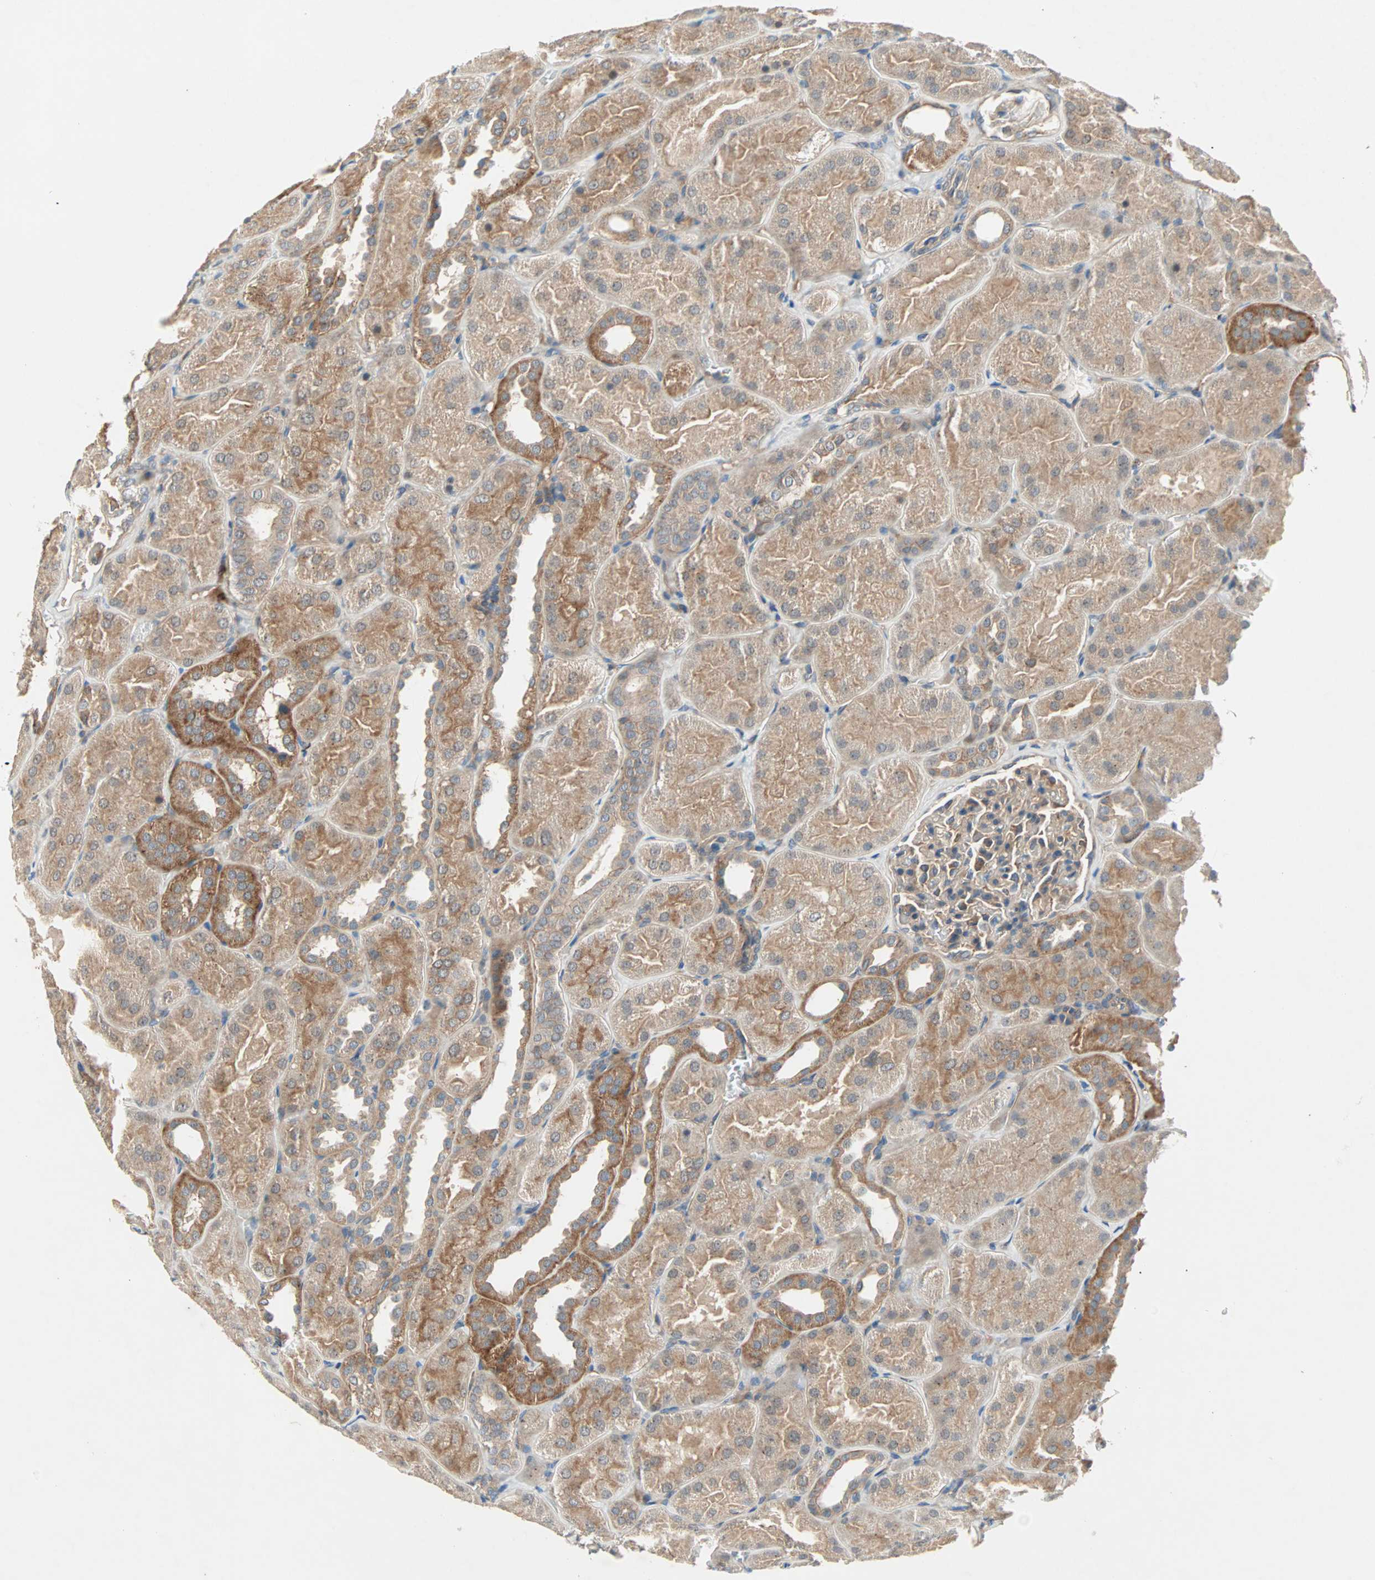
{"staining": {"intensity": "weak", "quantity": "25%-75%", "location": "cytoplasmic/membranous"}, "tissue": "kidney", "cell_type": "Cells in glomeruli", "image_type": "normal", "snomed": [{"axis": "morphology", "description": "Normal tissue, NOS"}, {"axis": "topography", "description": "Kidney"}], "caption": "Cells in glomeruli display weak cytoplasmic/membranous staining in approximately 25%-75% of cells in unremarkable kidney. Nuclei are stained in blue.", "gene": "PDE8A", "patient": {"sex": "male", "age": 28}}